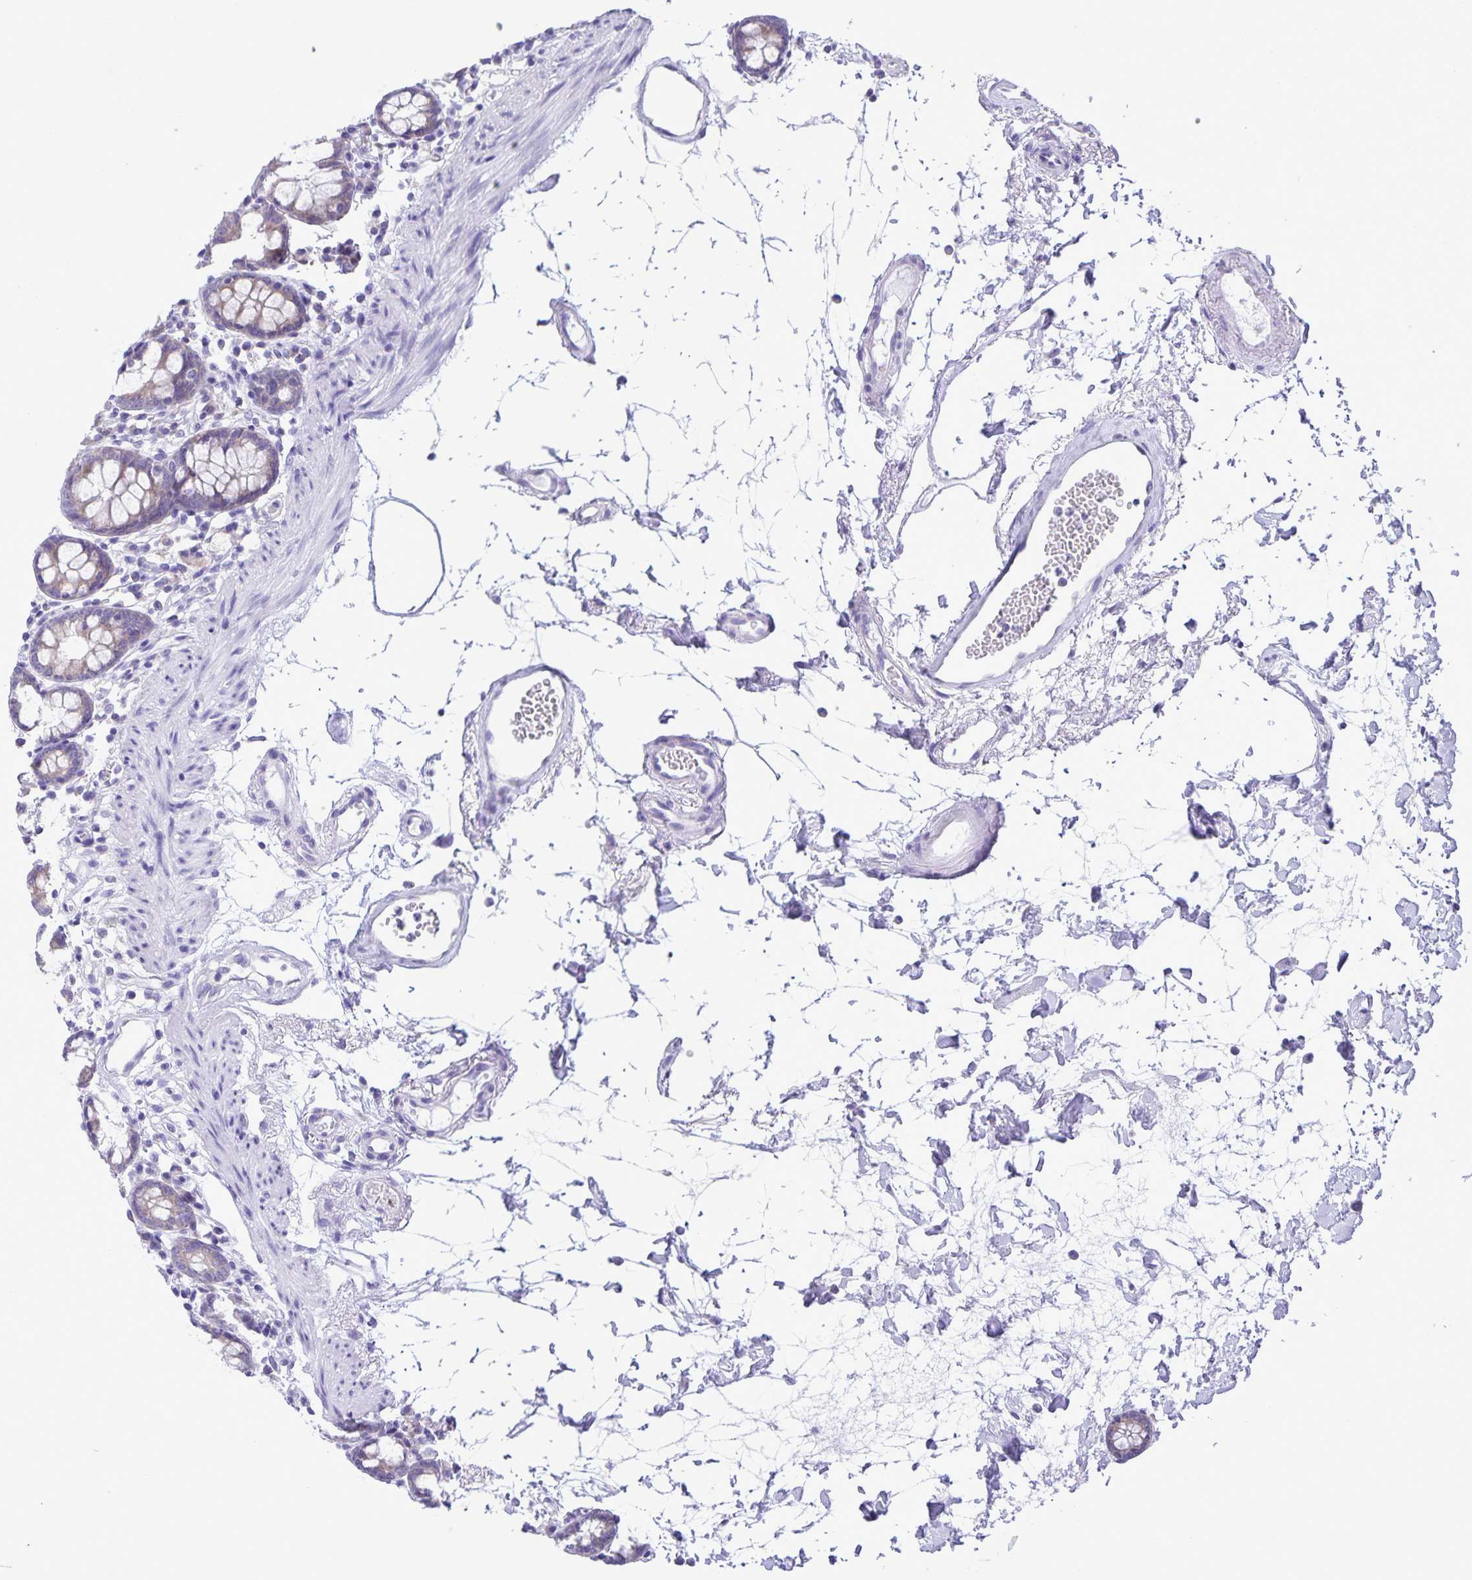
{"staining": {"intensity": "negative", "quantity": "none", "location": "none"}, "tissue": "colon", "cell_type": "Endothelial cells", "image_type": "normal", "snomed": [{"axis": "morphology", "description": "Normal tissue, NOS"}, {"axis": "topography", "description": "Colon"}], "caption": "High power microscopy photomicrograph of an immunohistochemistry micrograph of benign colon, revealing no significant expression in endothelial cells.", "gene": "CAPSL", "patient": {"sex": "female", "age": 84}}